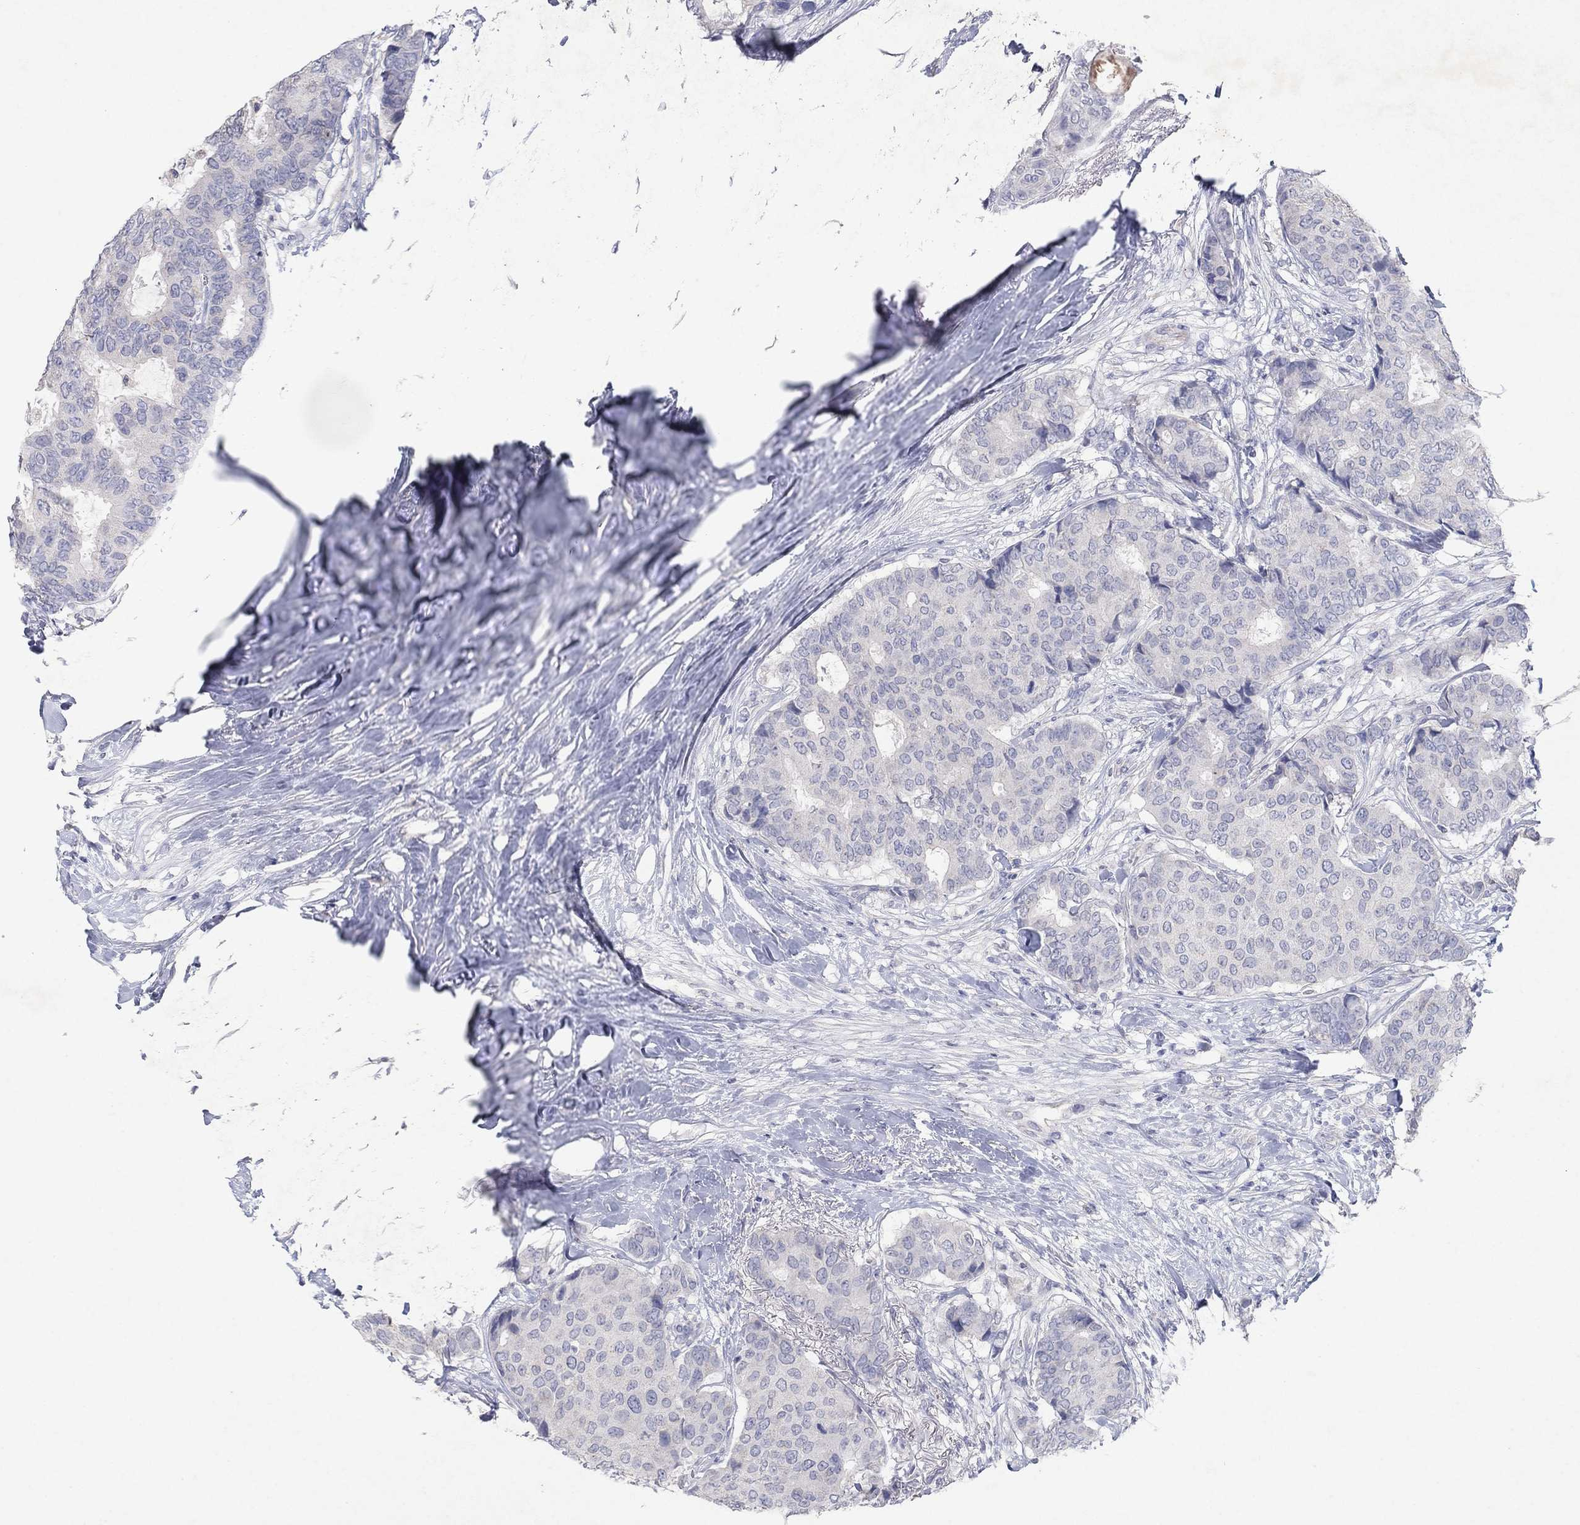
{"staining": {"intensity": "negative", "quantity": "none", "location": "none"}, "tissue": "breast cancer", "cell_type": "Tumor cells", "image_type": "cancer", "snomed": [{"axis": "morphology", "description": "Duct carcinoma"}, {"axis": "topography", "description": "Breast"}], "caption": "High magnification brightfield microscopy of breast intraductal carcinoma stained with DAB (3,3'-diaminobenzidine) (brown) and counterstained with hematoxylin (blue): tumor cells show no significant positivity. The staining was performed using DAB to visualize the protein expression in brown, while the nuclei were stained in blue with hematoxylin (Magnification: 20x).", "gene": "KRT40", "patient": {"sex": "female", "age": 75}}